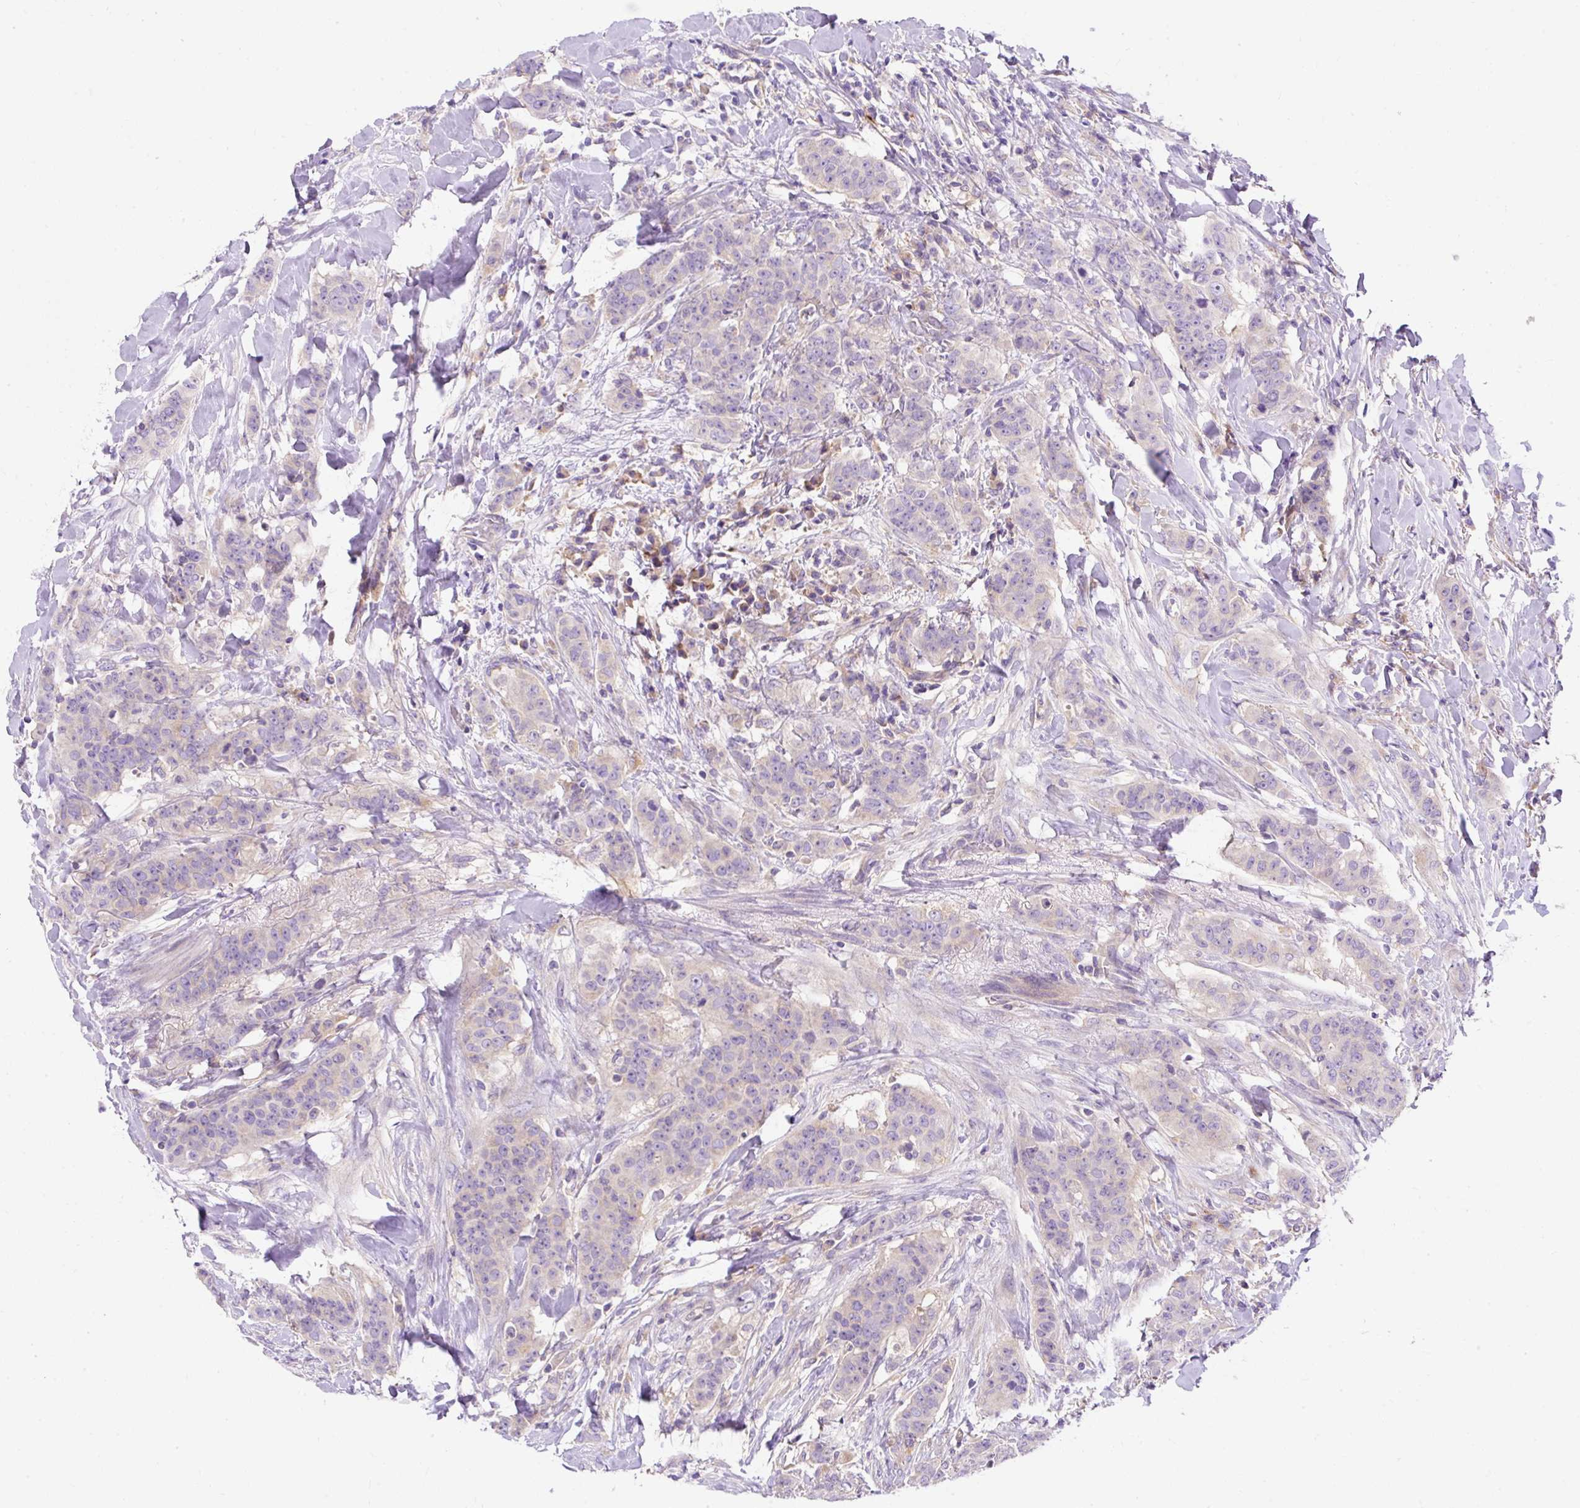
{"staining": {"intensity": "negative", "quantity": "none", "location": "none"}, "tissue": "breast cancer", "cell_type": "Tumor cells", "image_type": "cancer", "snomed": [{"axis": "morphology", "description": "Duct carcinoma"}, {"axis": "topography", "description": "Breast"}], "caption": "Immunohistochemical staining of breast cancer (infiltrating ductal carcinoma) reveals no significant positivity in tumor cells. The staining was performed using DAB (3,3'-diaminobenzidine) to visualize the protein expression in brown, while the nuclei were stained in blue with hematoxylin (Magnification: 20x).", "gene": "OR4K15", "patient": {"sex": "female", "age": 40}}